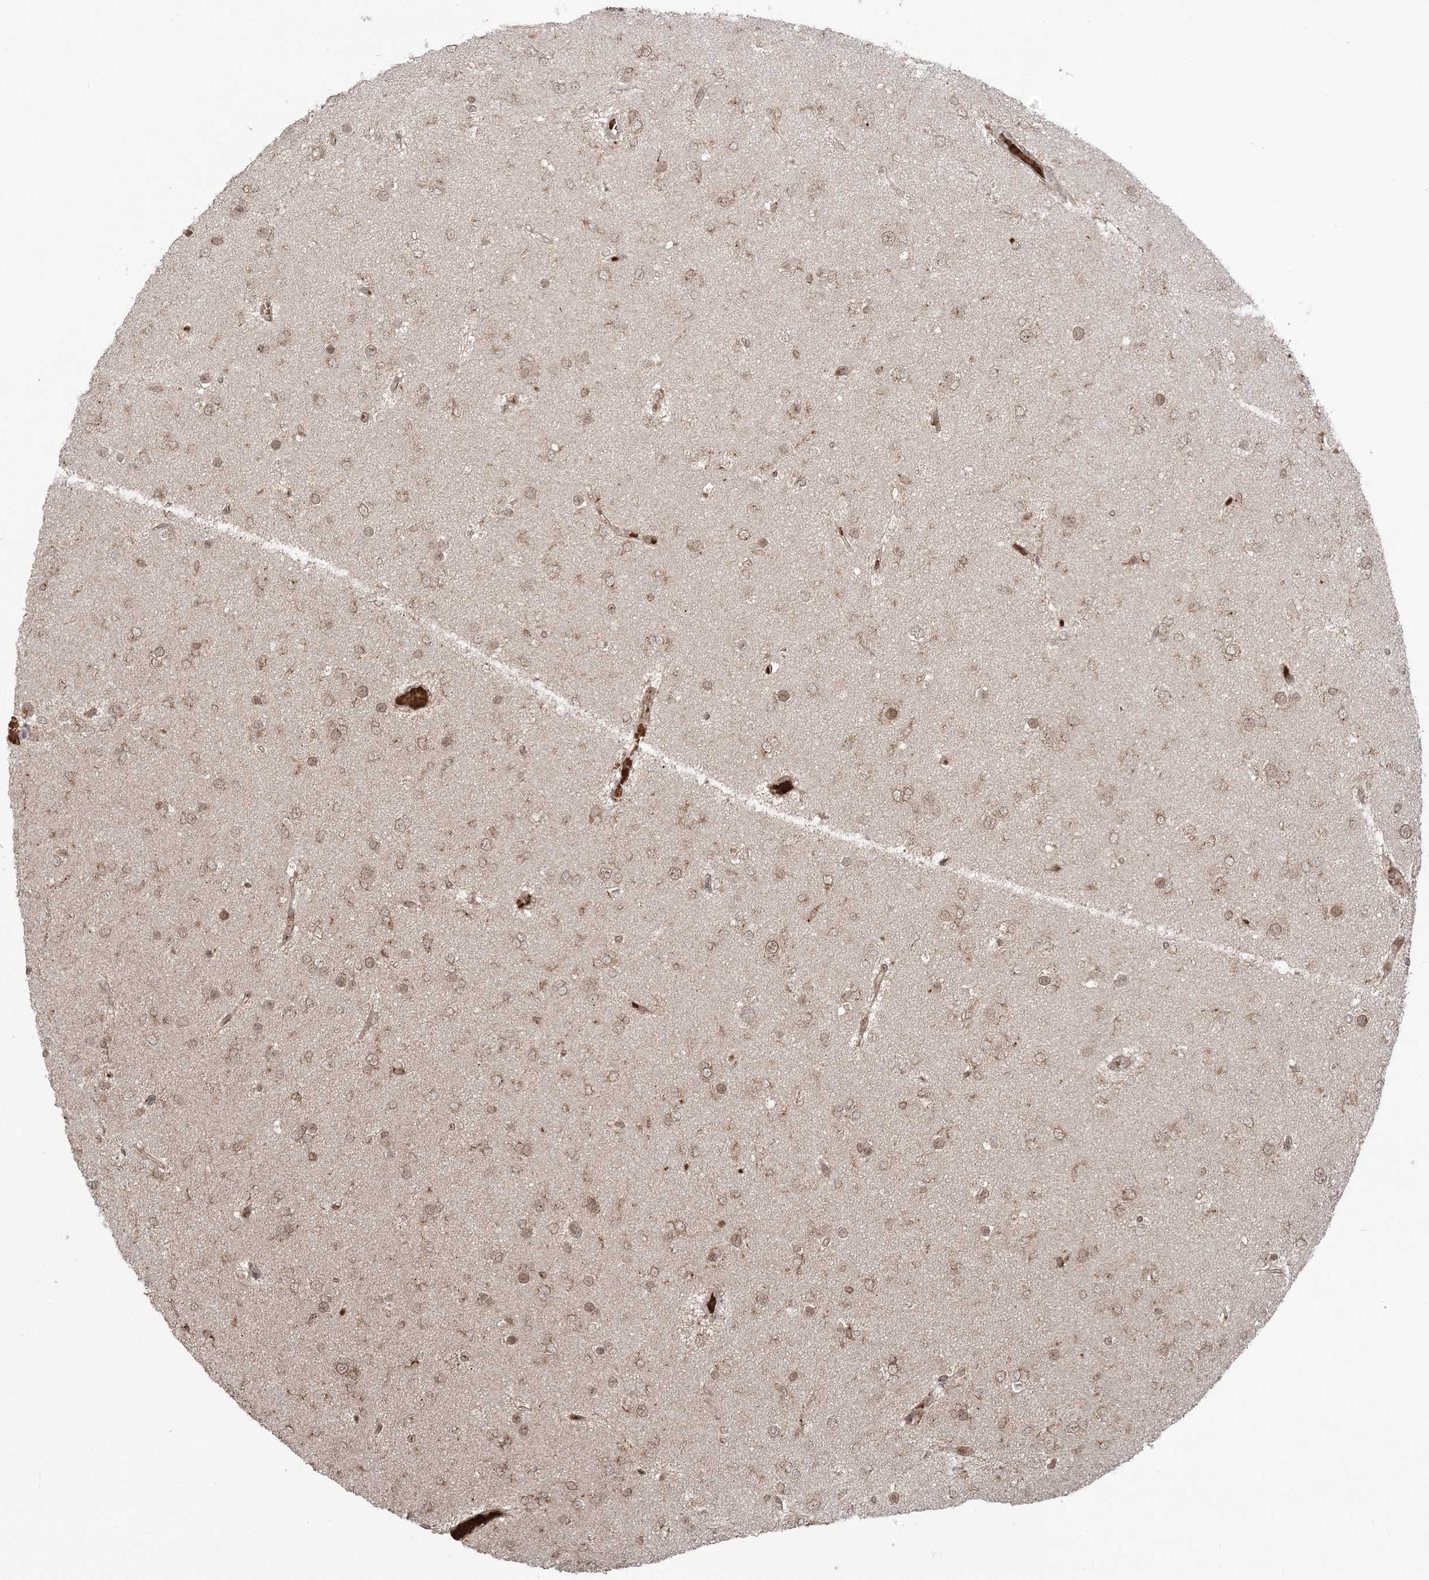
{"staining": {"intensity": "moderate", "quantity": ">75%", "location": "cytoplasmic/membranous,nuclear"}, "tissue": "glioma", "cell_type": "Tumor cells", "image_type": "cancer", "snomed": [{"axis": "morphology", "description": "Glioma, malignant, Low grade"}, {"axis": "topography", "description": "Brain"}], "caption": "Approximately >75% of tumor cells in human malignant glioma (low-grade) display moderate cytoplasmic/membranous and nuclear protein positivity as visualized by brown immunohistochemical staining.", "gene": "DDX19B", "patient": {"sex": "female", "age": 22}}